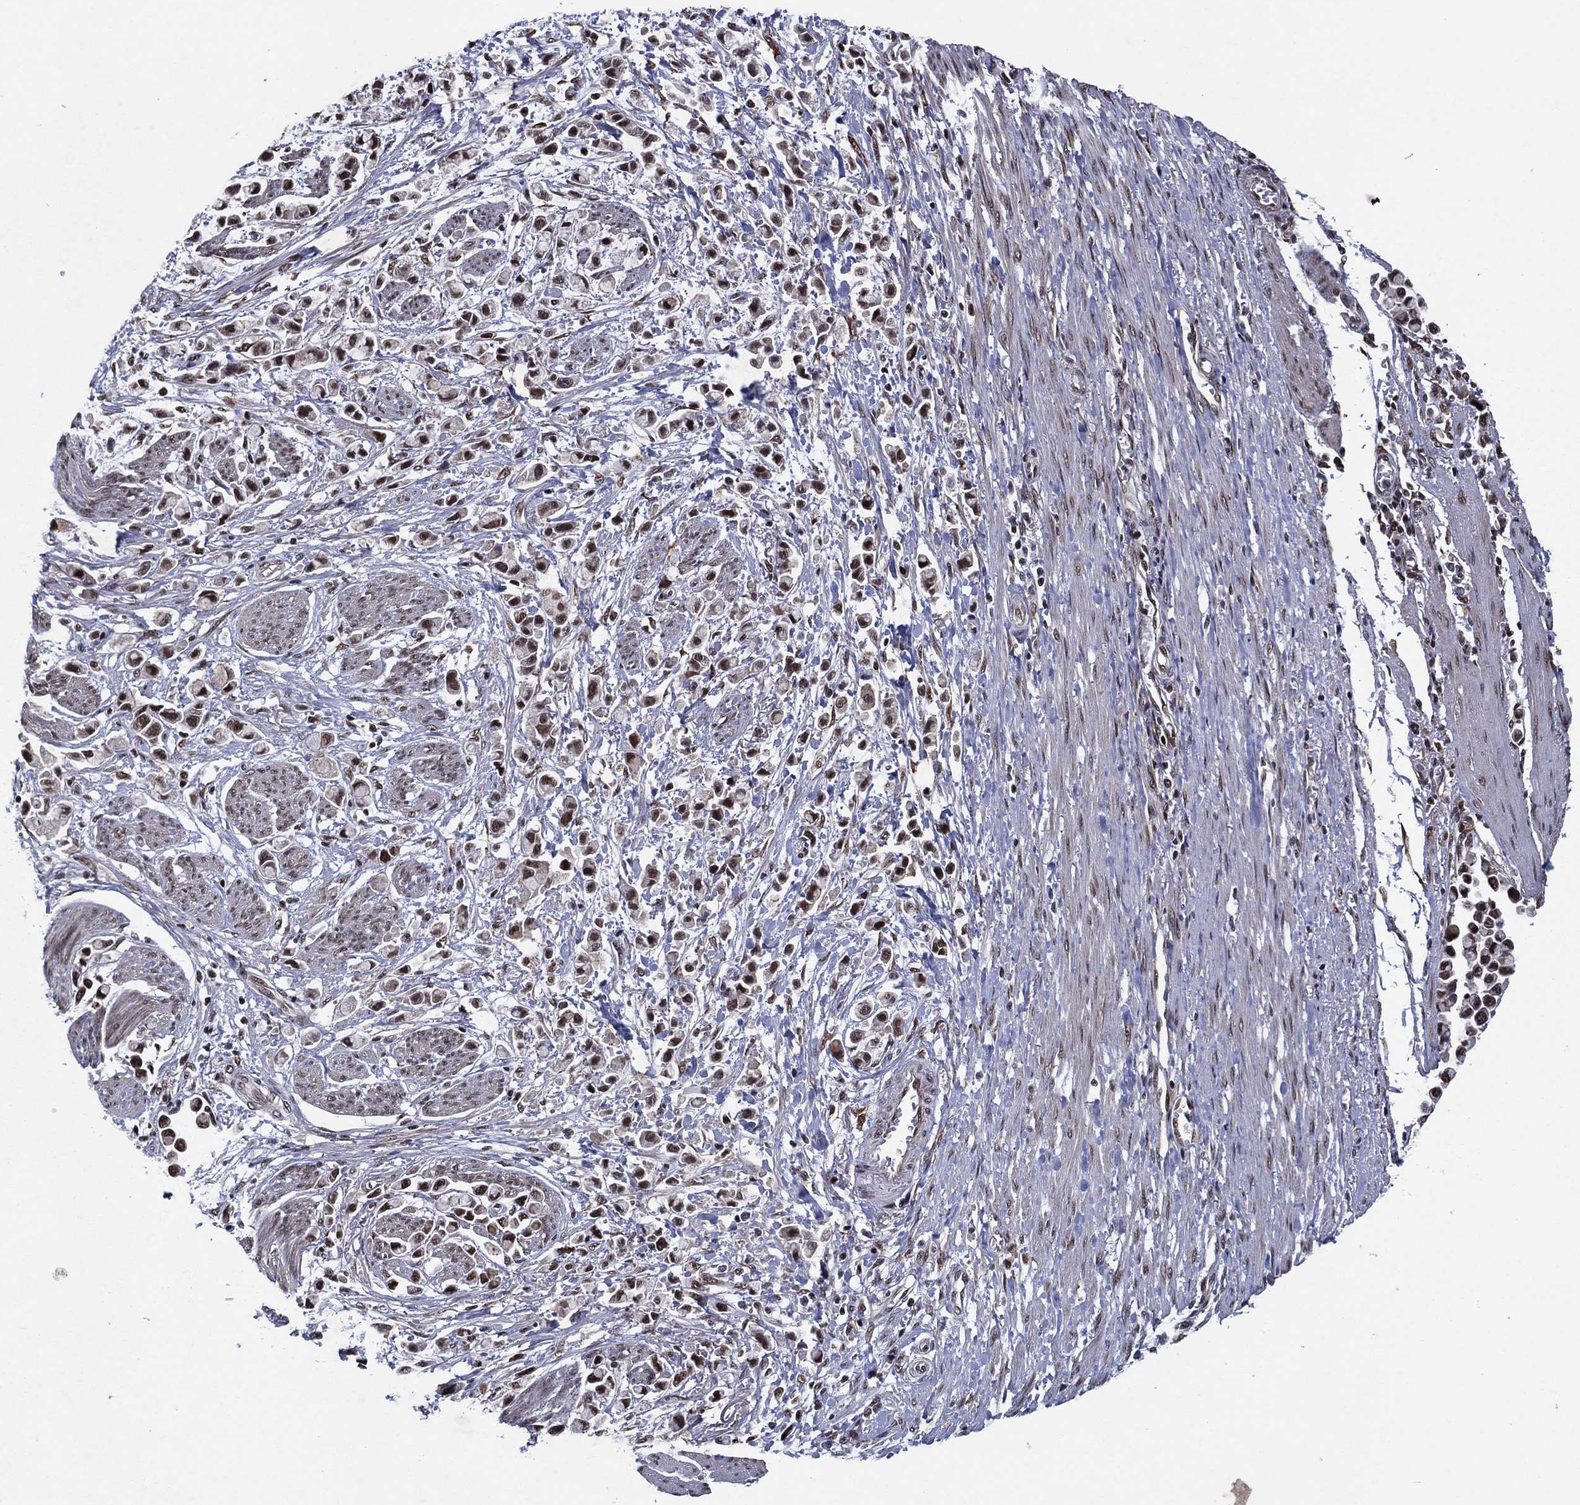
{"staining": {"intensity": "strong", "quantity": "25%-75%", "location": "nuclear"}, "tissue": "stomach cancer", "cell_type": "Tumor cells", "image_type": "cancer", "snomed": [{"axis": "morphology", "description": "Adenocarcinoma, NOS"}, {"axis": "topography", "description": "Stomach"}], "caption": "The image shows a brown stain indicating the presence of a protein in the nuclear of tumor cells in stomach adenocarcinoma.", "gene": "ZBTB42", "patient": {"sex": "female", "age": 81}}